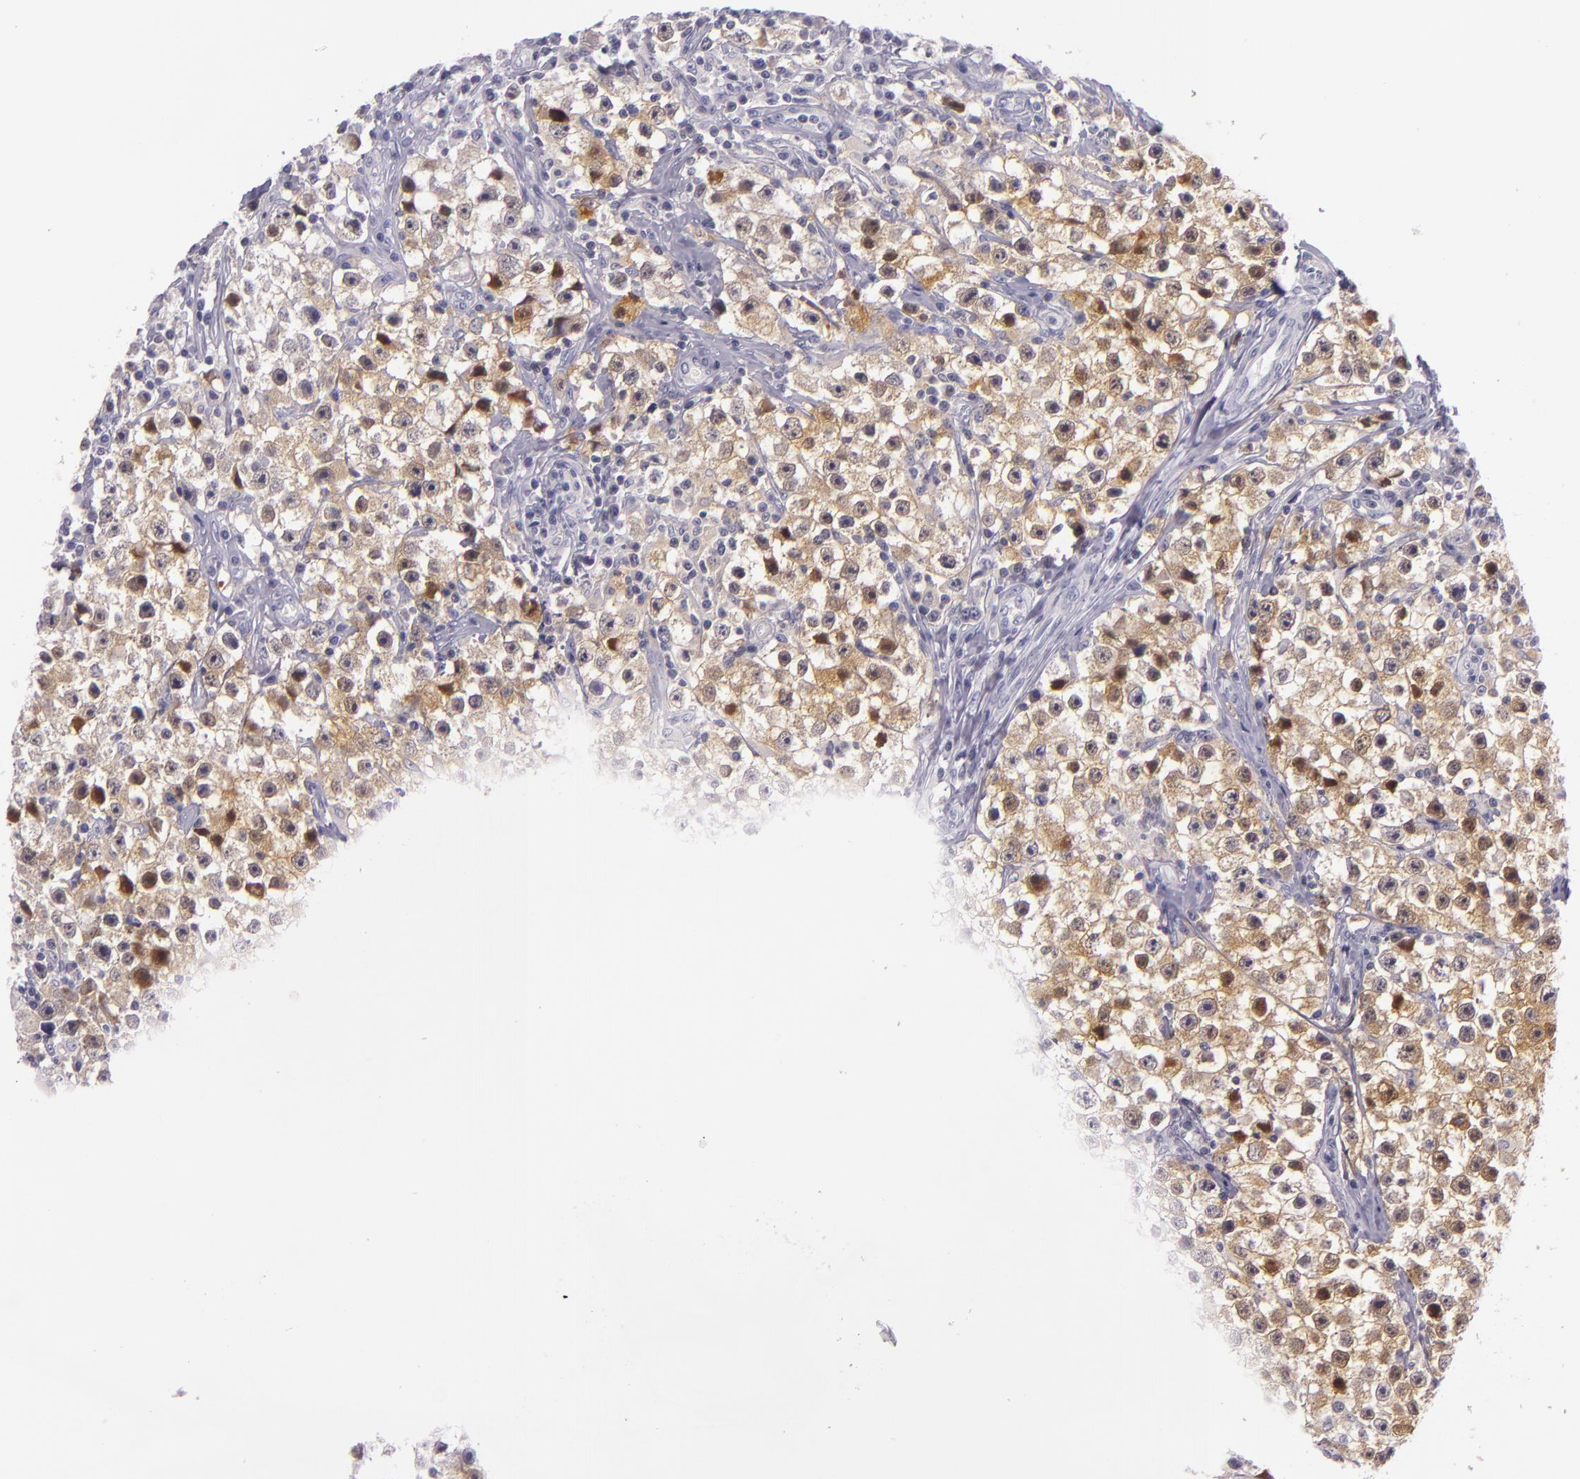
{"staining": {"intensity": "moderate", "quantity": ">75%", "location": "cytoplasmic/membranous"}, "tissue": "testis cancer", "cell_type": "Tumor cells", "image_type": "cancer", "snomed": [{"axis": "morphology", "description": "Seminoma, NOS"}, {"axis": "topography", "description": "Testis"}], "caption": "Testis cancer stained with a brown dye shows moderate cytoplasmic/membranous positive staining in approximately >75% of tumor cells.", "gene": "HSP90AA1", "patient": {"sex": "male", "age": 35}}